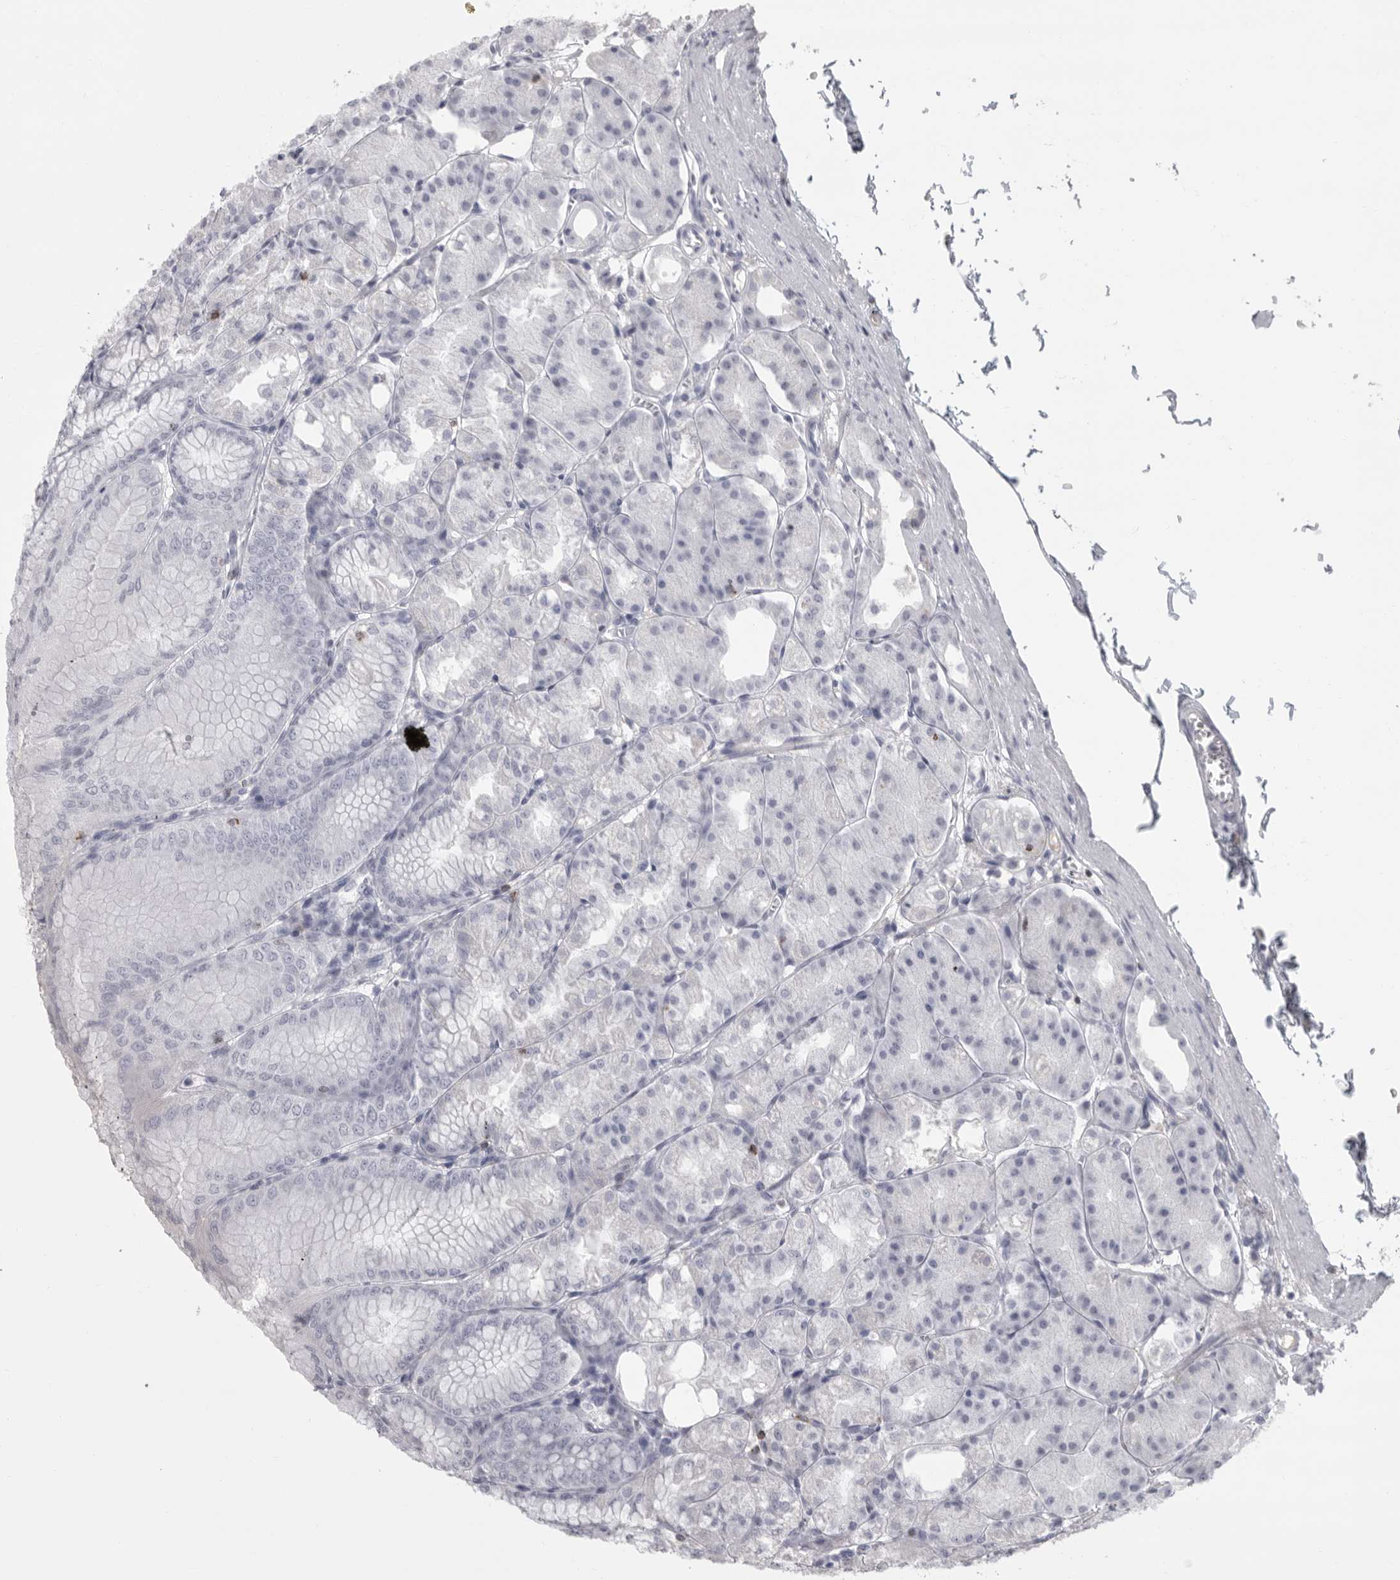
{"staining": {"intensity": "negative", "quantity": "none", "location": "none"}, "tissue": "stomach", "cell_type": "Glandular cells", "image_type": "normal", "snomed": [{"axis": "morphology", "description": "Normal tissue, NOS"}, {"axis": "topography", "description": "Stomach, lower"}], "caption": "IHC of benign stomach exhibits no staining in glandular cells.", "gene": "GNLY", "patient": {"sex": "male", "age": 71}}